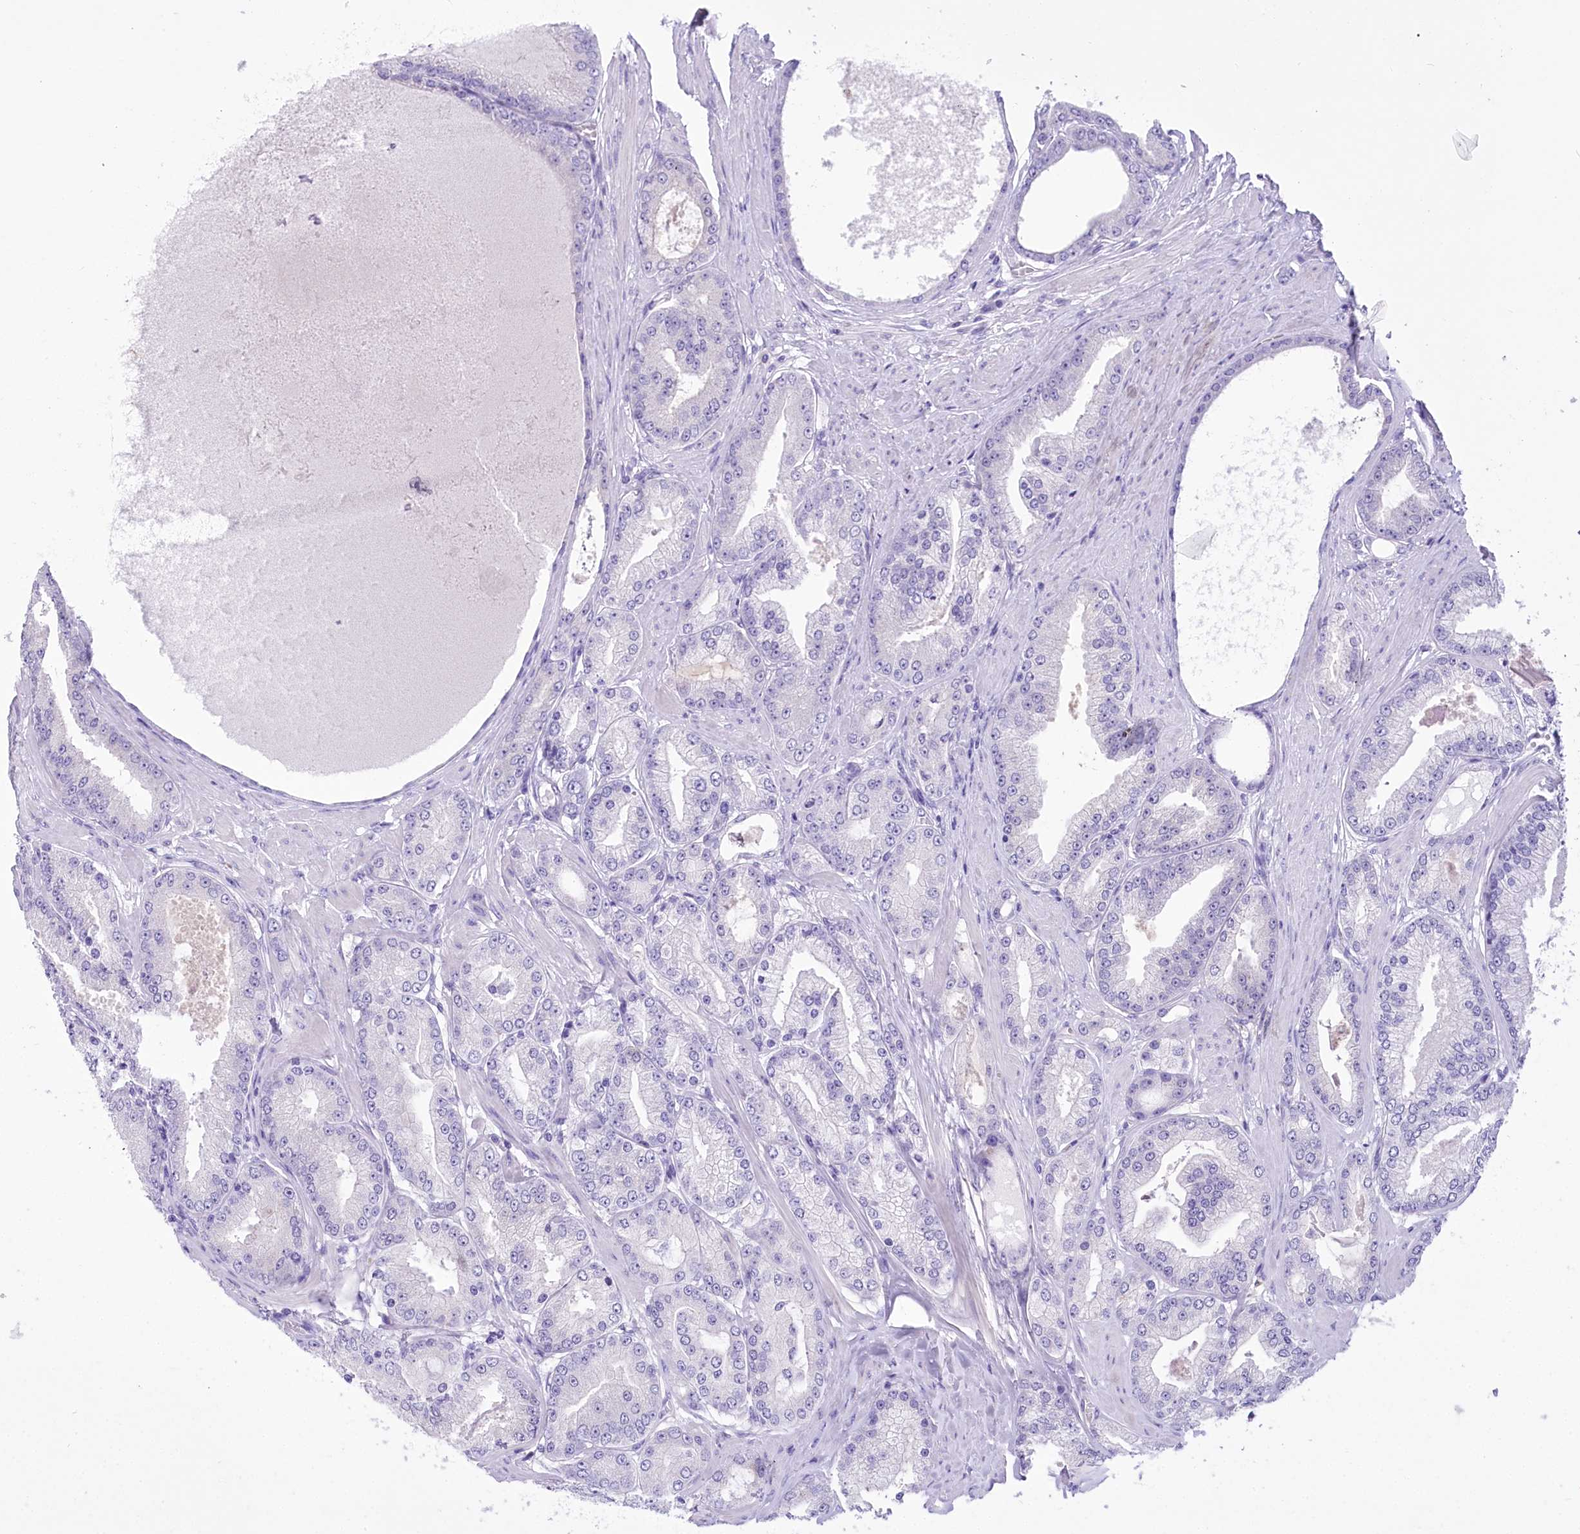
{"staining": {"intensity": "negative", "quantity": "none", "location": "none"}, "tissue": "prostate cancer", "cell_type": "Tumor cells", "image_type": "cancer", "snomed": [{"axis": "morphology", "description": "Adenocarcinoma, High grade"}, {"axis": "topography", "description": "Prostate"}], "caption": "A high-resolution histopathology image shows immunohistochemistry staining of prostate cancer (adenocarcinoma (high-grade)), which displays no significant expression in tumor cells.", "gene": "PBLD", "patient": {"sex": "male", "age": 59}}